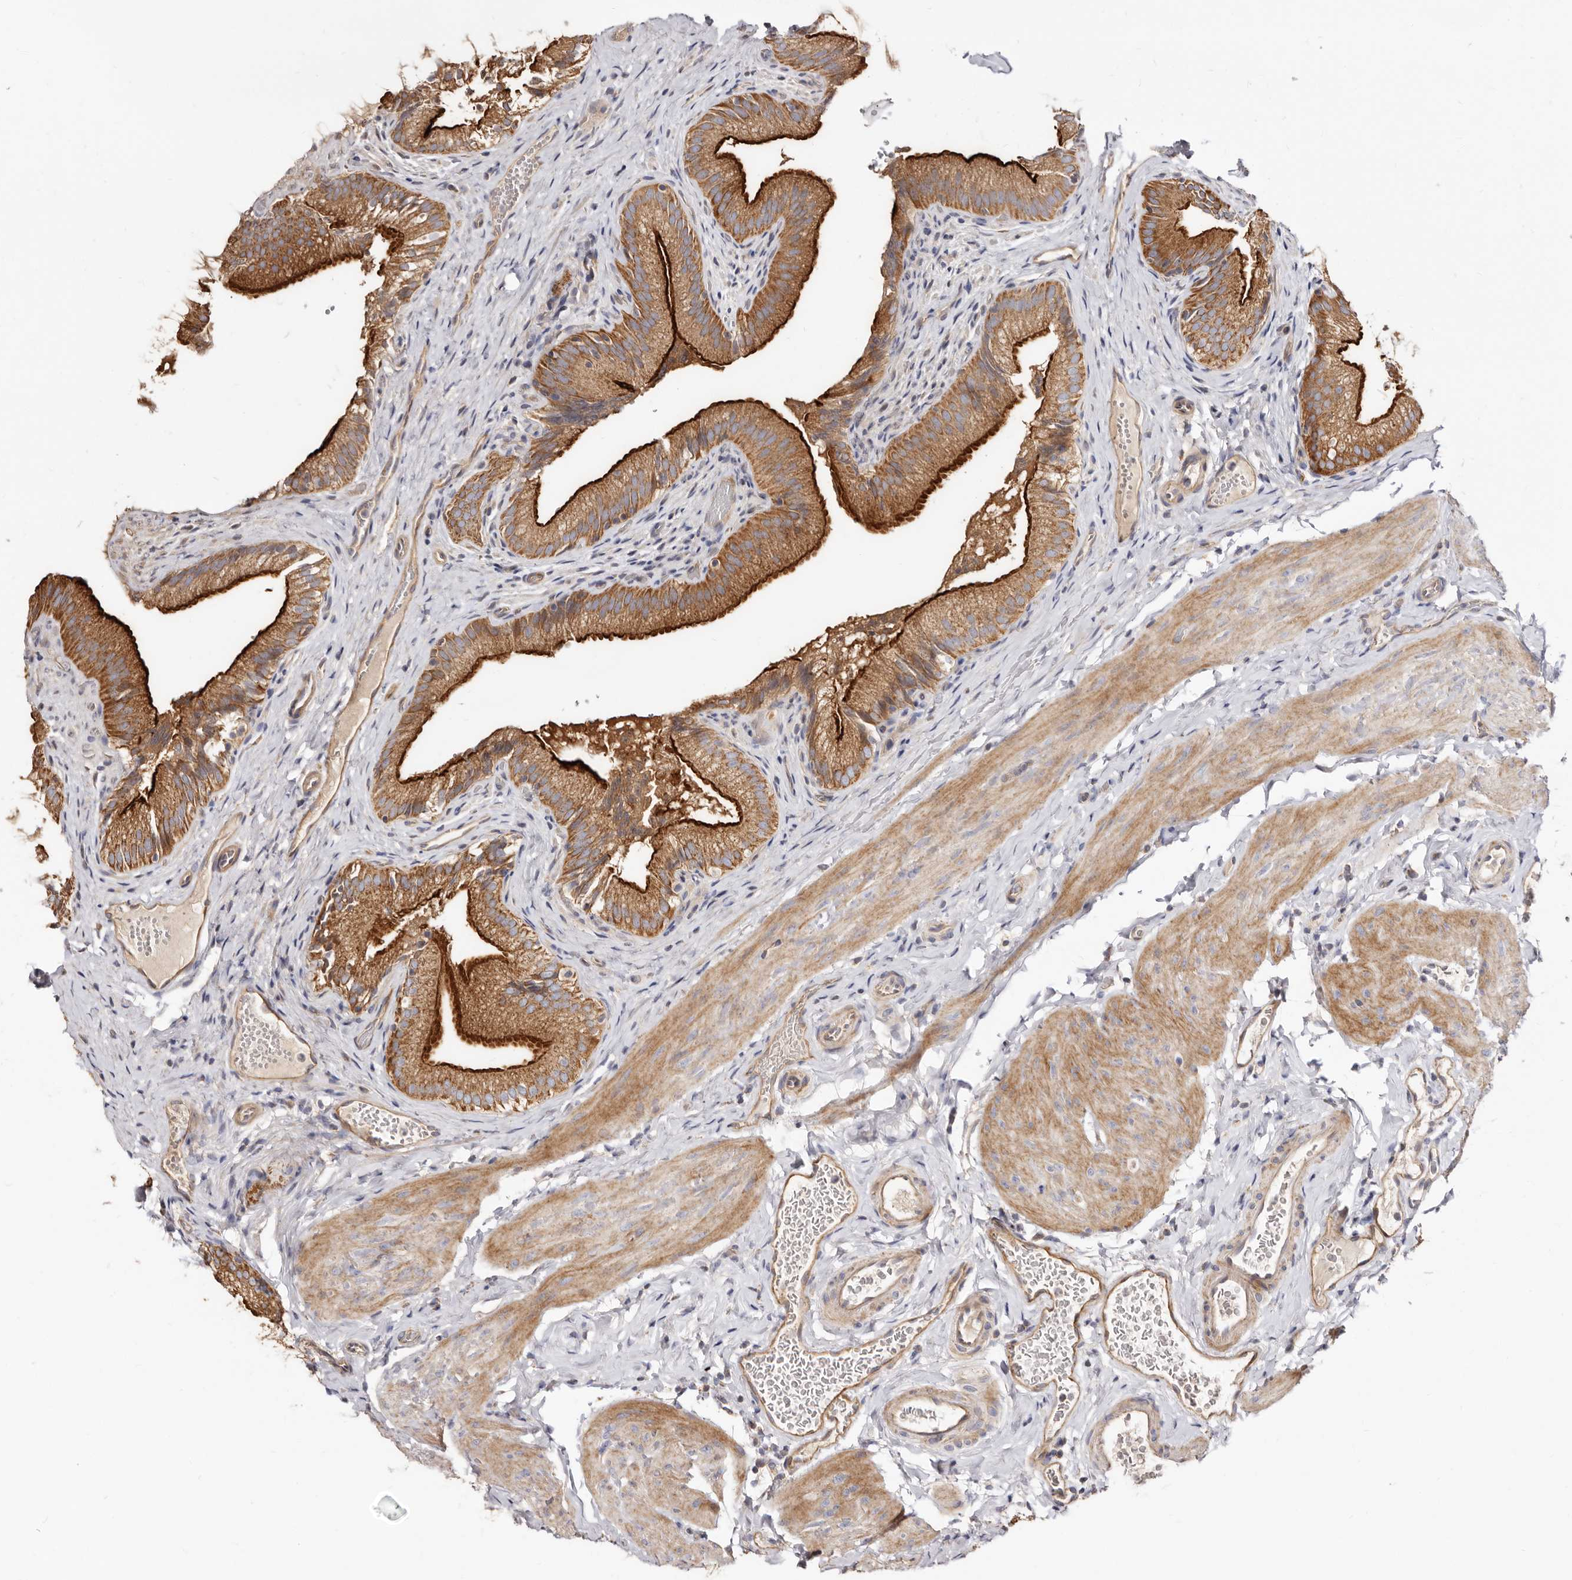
{"staining": {"intensity": "strong", "quantity": ">75%", "location": "cytoplasmic/membranous"}, "tissue": "gallbladder", "cell_type": "Glandular cells", "image_type": "normal", "snomed": [{"axis": "morphology", "description": "Normal tissue, NOS"}, {"axis": "topography", "description": "Gallbladder"}], "caption": "This photomicrograph exhibits IHC staining of benign gallbladder, with high strong cytoplasmic/membranous expression in approximately >75% of glandular cells.", "gene": "BAIAP2L1", "patient": {"sex": "female", "age": 30}}